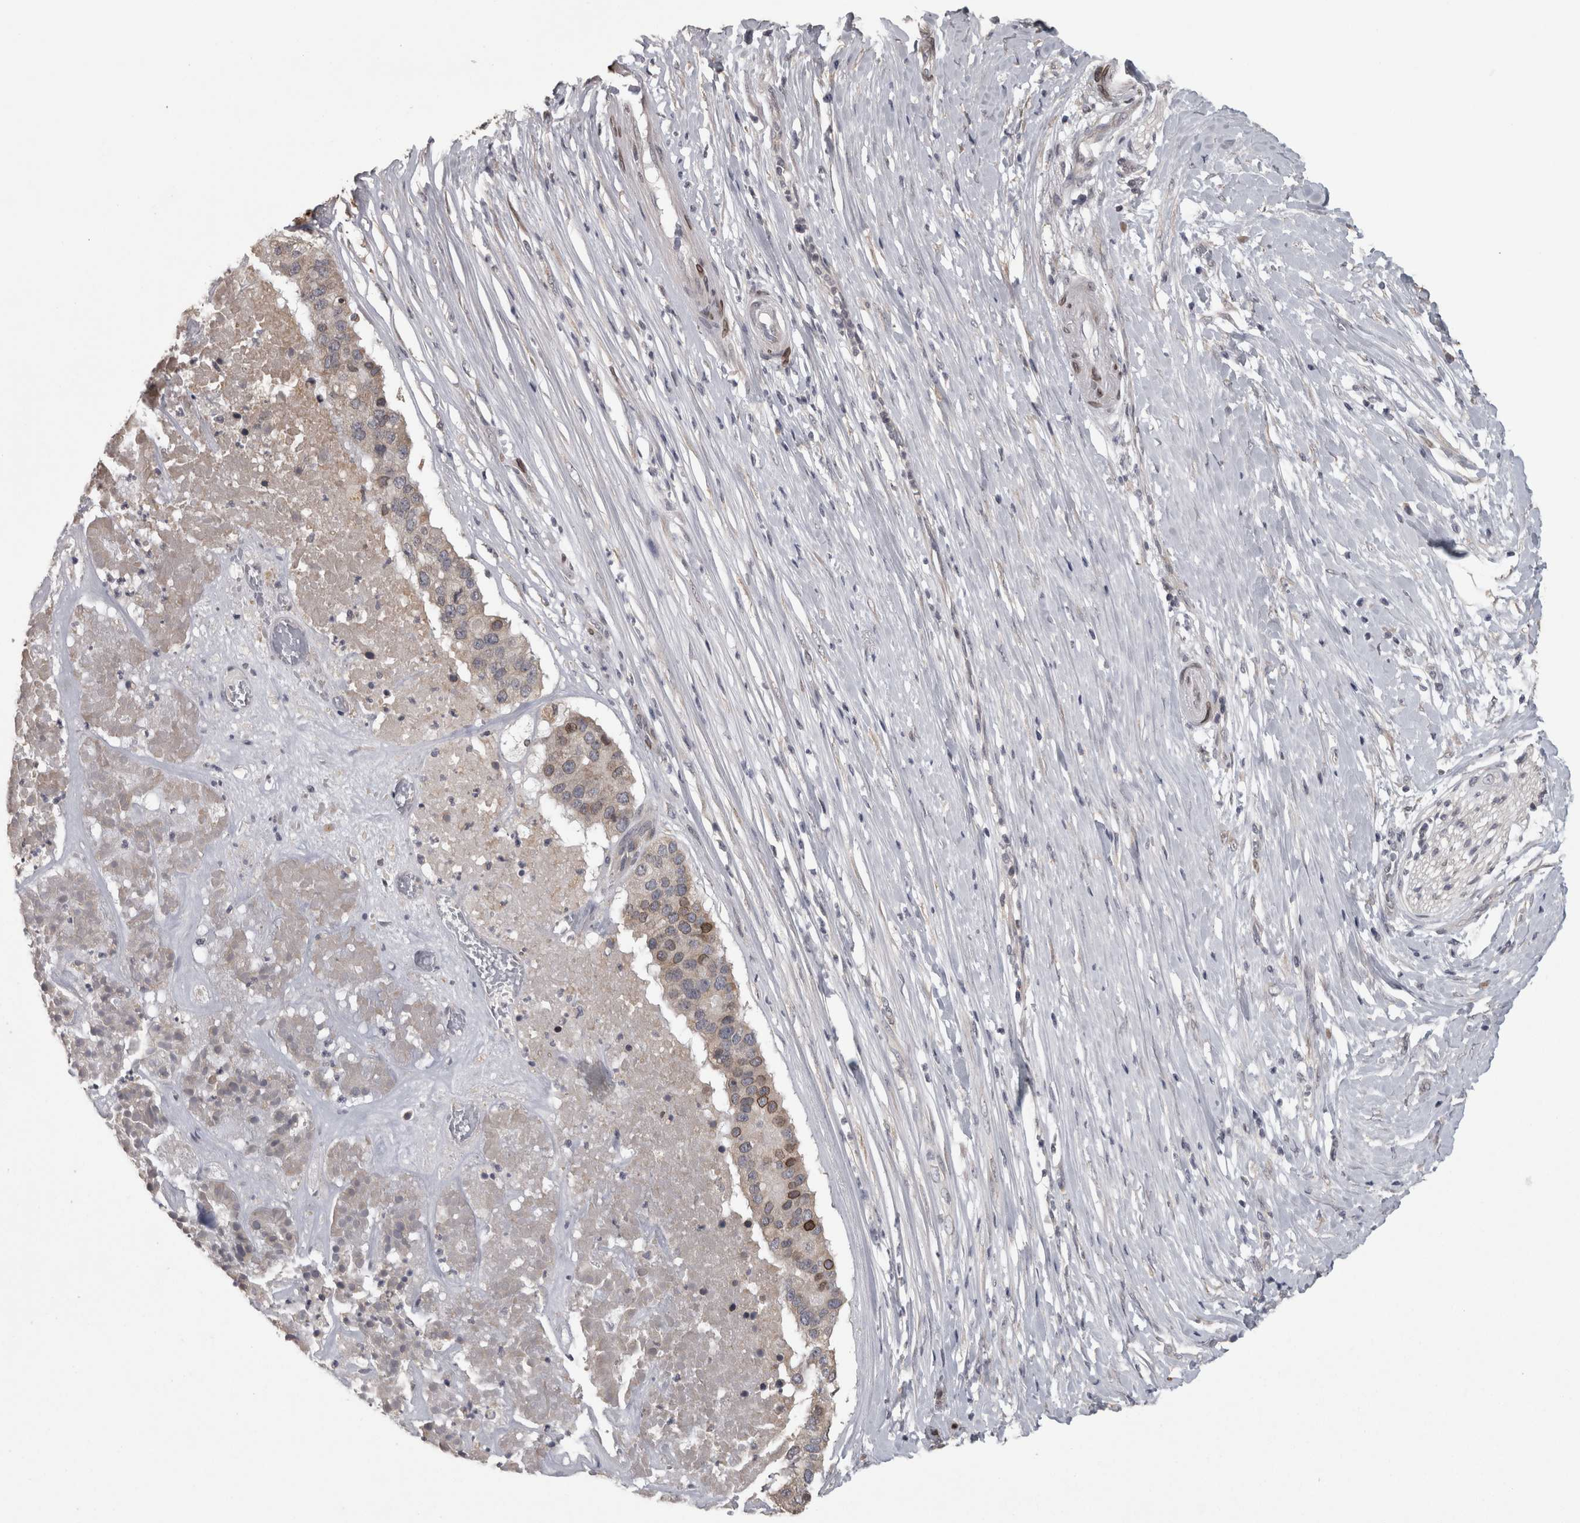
{"staining": {"intensity": "weak", "quantity": ">75%", "location": "cytoplasmic/membranous"}, "tissue": "pancreatic cancer", "cell_type": "Tumor cells", "image_type": "cancer", "snomed": [{"axis": "morphology", "description": "Adenocarcinoma, NOS"}, {"axis": "topography", "description": "Pancreas"}], "caption": "Pancreatic adenocarcinoma was stained to show a protein in brown. There is low levels of weak cytoplasmic/membranous positivity in about >75% of tumor cells. (DAB IHC, brown staining for protein, blue staining for nuclei).", "gene": "RAB29", "patient": {"sex": "male", "age": 50}}